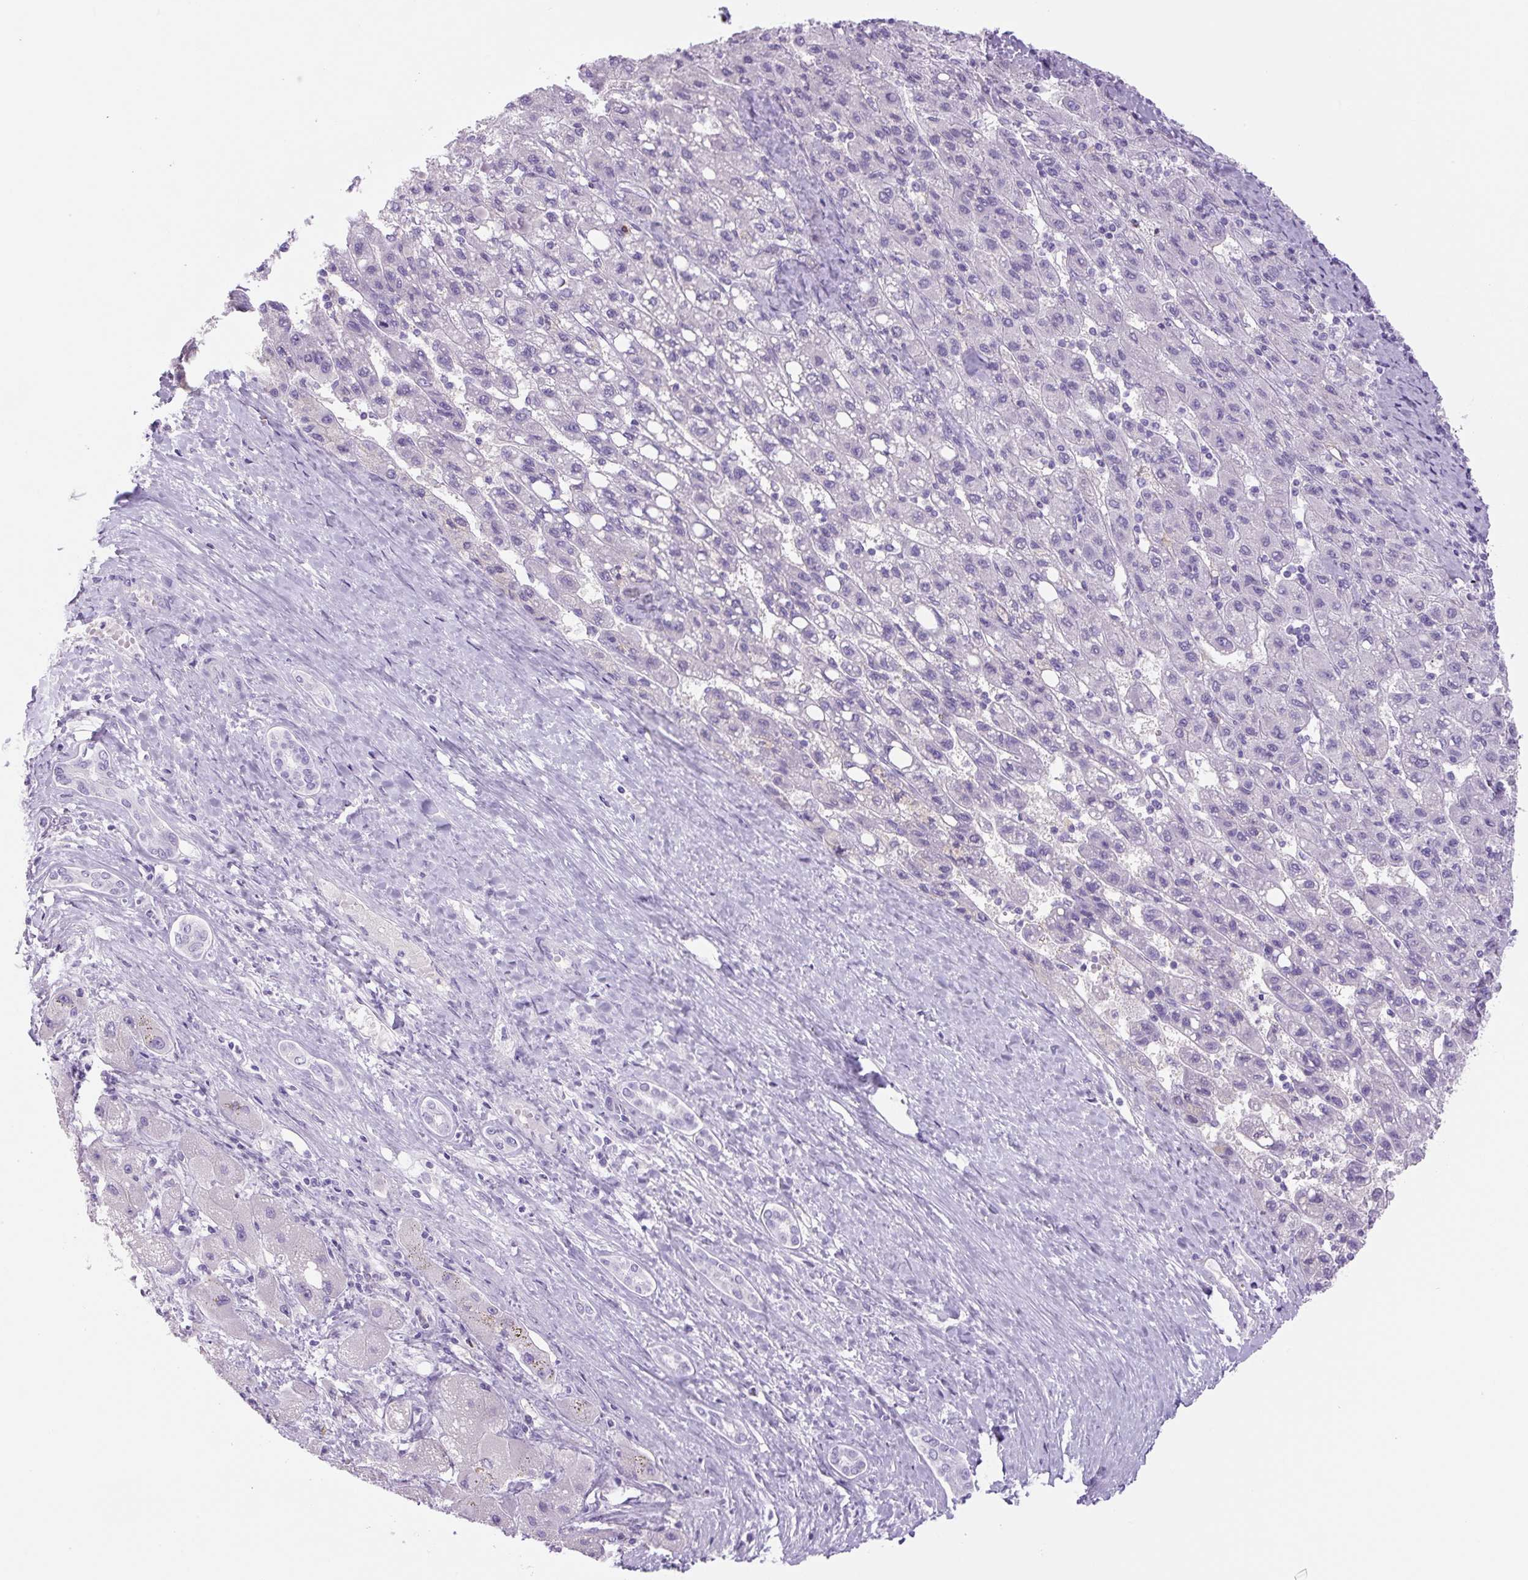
{"staining": {"intensity": "negative", "quantity": "none", "location": "none"}, "tissue": "liver cancer", "cell_type": "Tumor cells", "image_type": "cancer", "snomed": [{"axis": "morphology", "description": "Carcinoma, Hepatocellular, NOS"}, {"axis": "topography", "description": "Liver"}], "caption": "Tumor cells are negative for protein expression in human hepatocellular carcinoma (liver).", "gene": "PRRT1", "patient": {"sex": "female", "age": 82}}